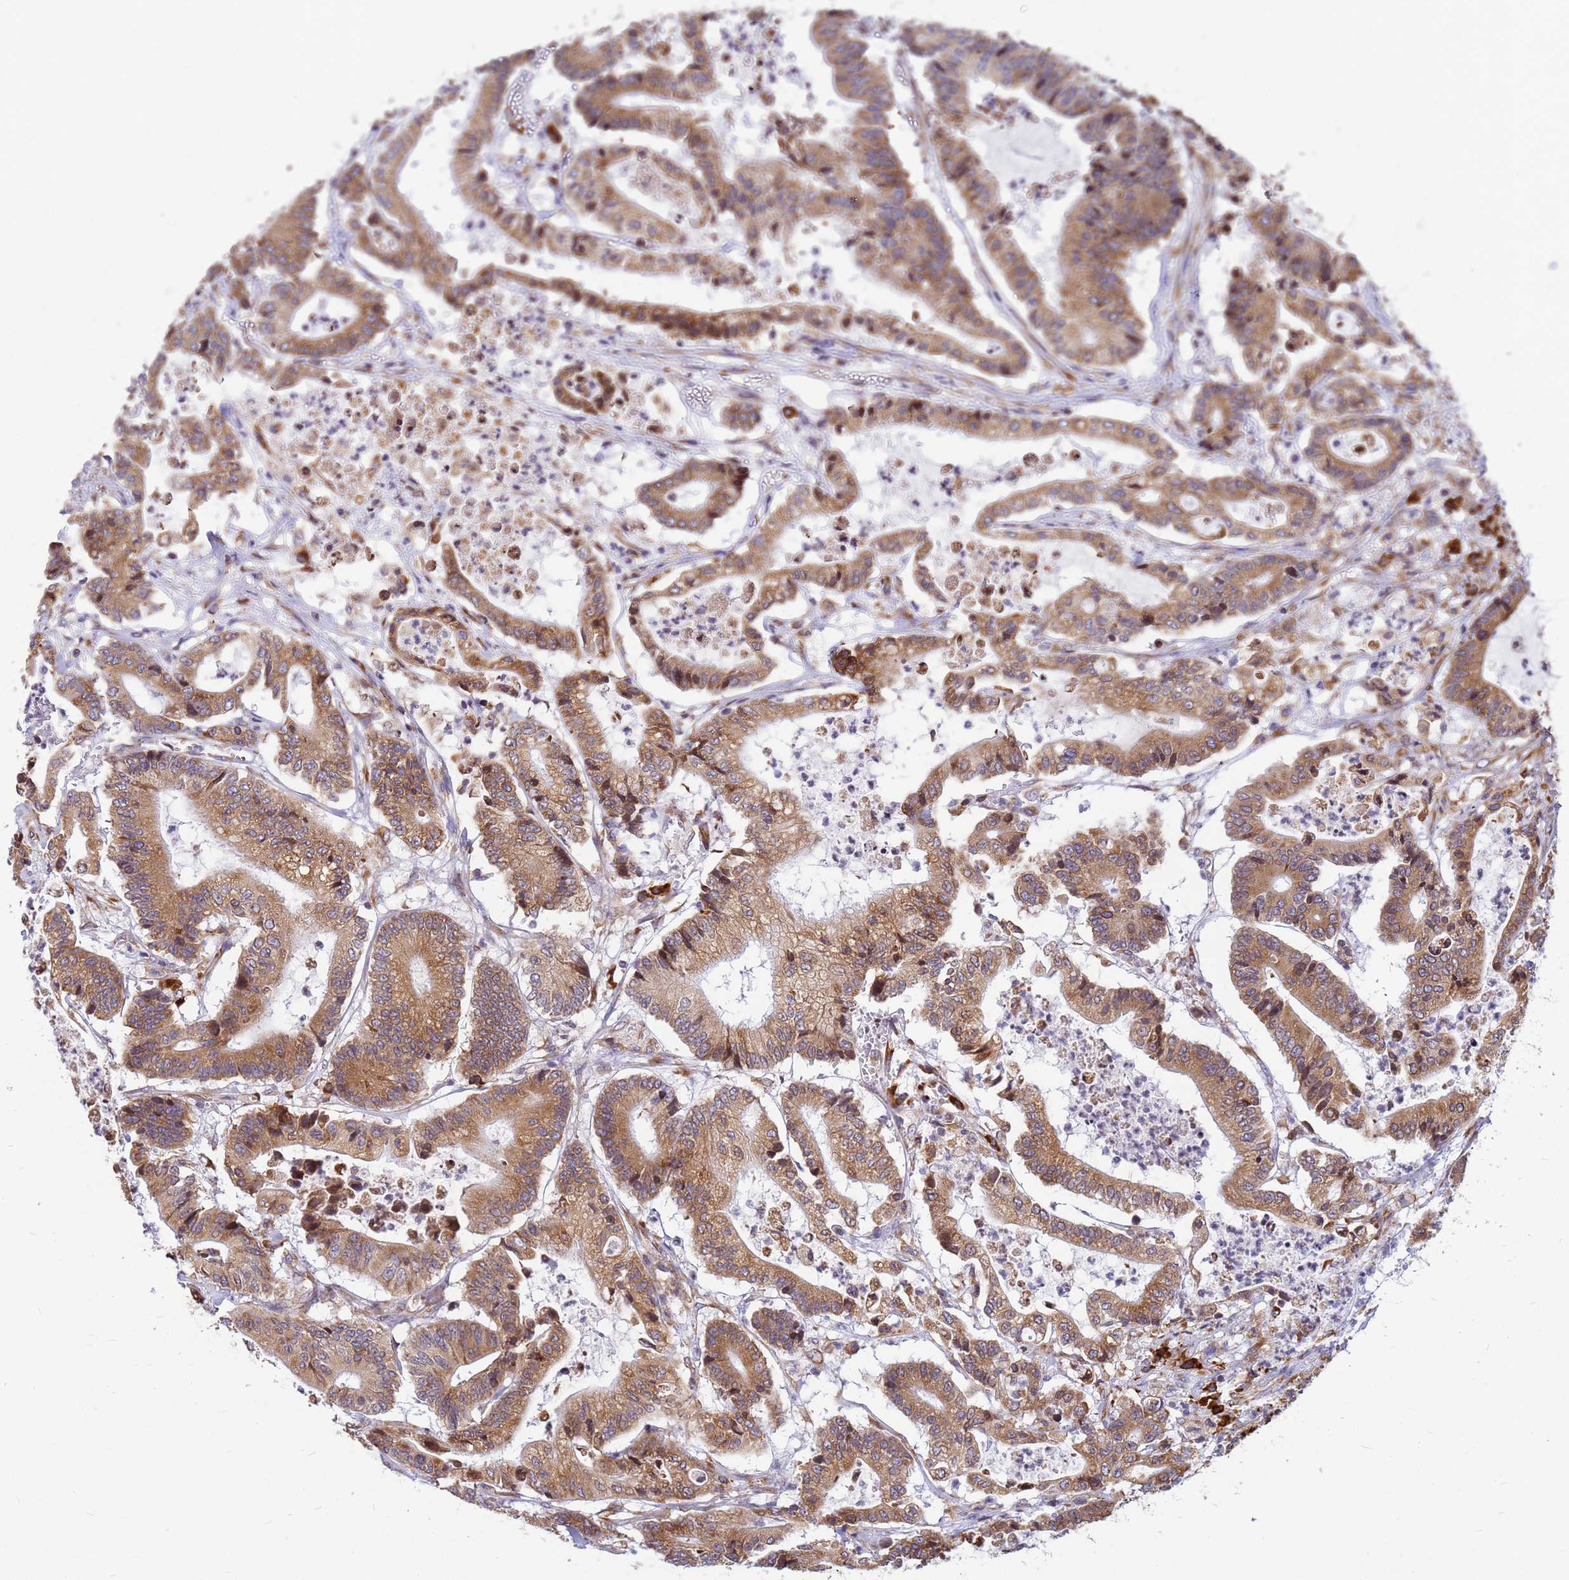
{"staining": {"intensity": "moderate", "quantity": ">75%", "location": "cytoplasmic/membranous"}, "tissue": "colorectal cancer", "cell_type": "Tumor cells", "image_type": "cancer", "snomed": [{"axis": "morphology", "description": "Adenocarcinoma, NOS"}, {"axis": "topography", "description": "Colon"}], "caption": "Moderate cytoplasmic/membranous staining for a protein is present in about >75% of tumor cells of colorectal cancer (adenocarcinoma) using IHC.", "gene": "SSR4", "patient": {"sex": "female", "age": 84}}